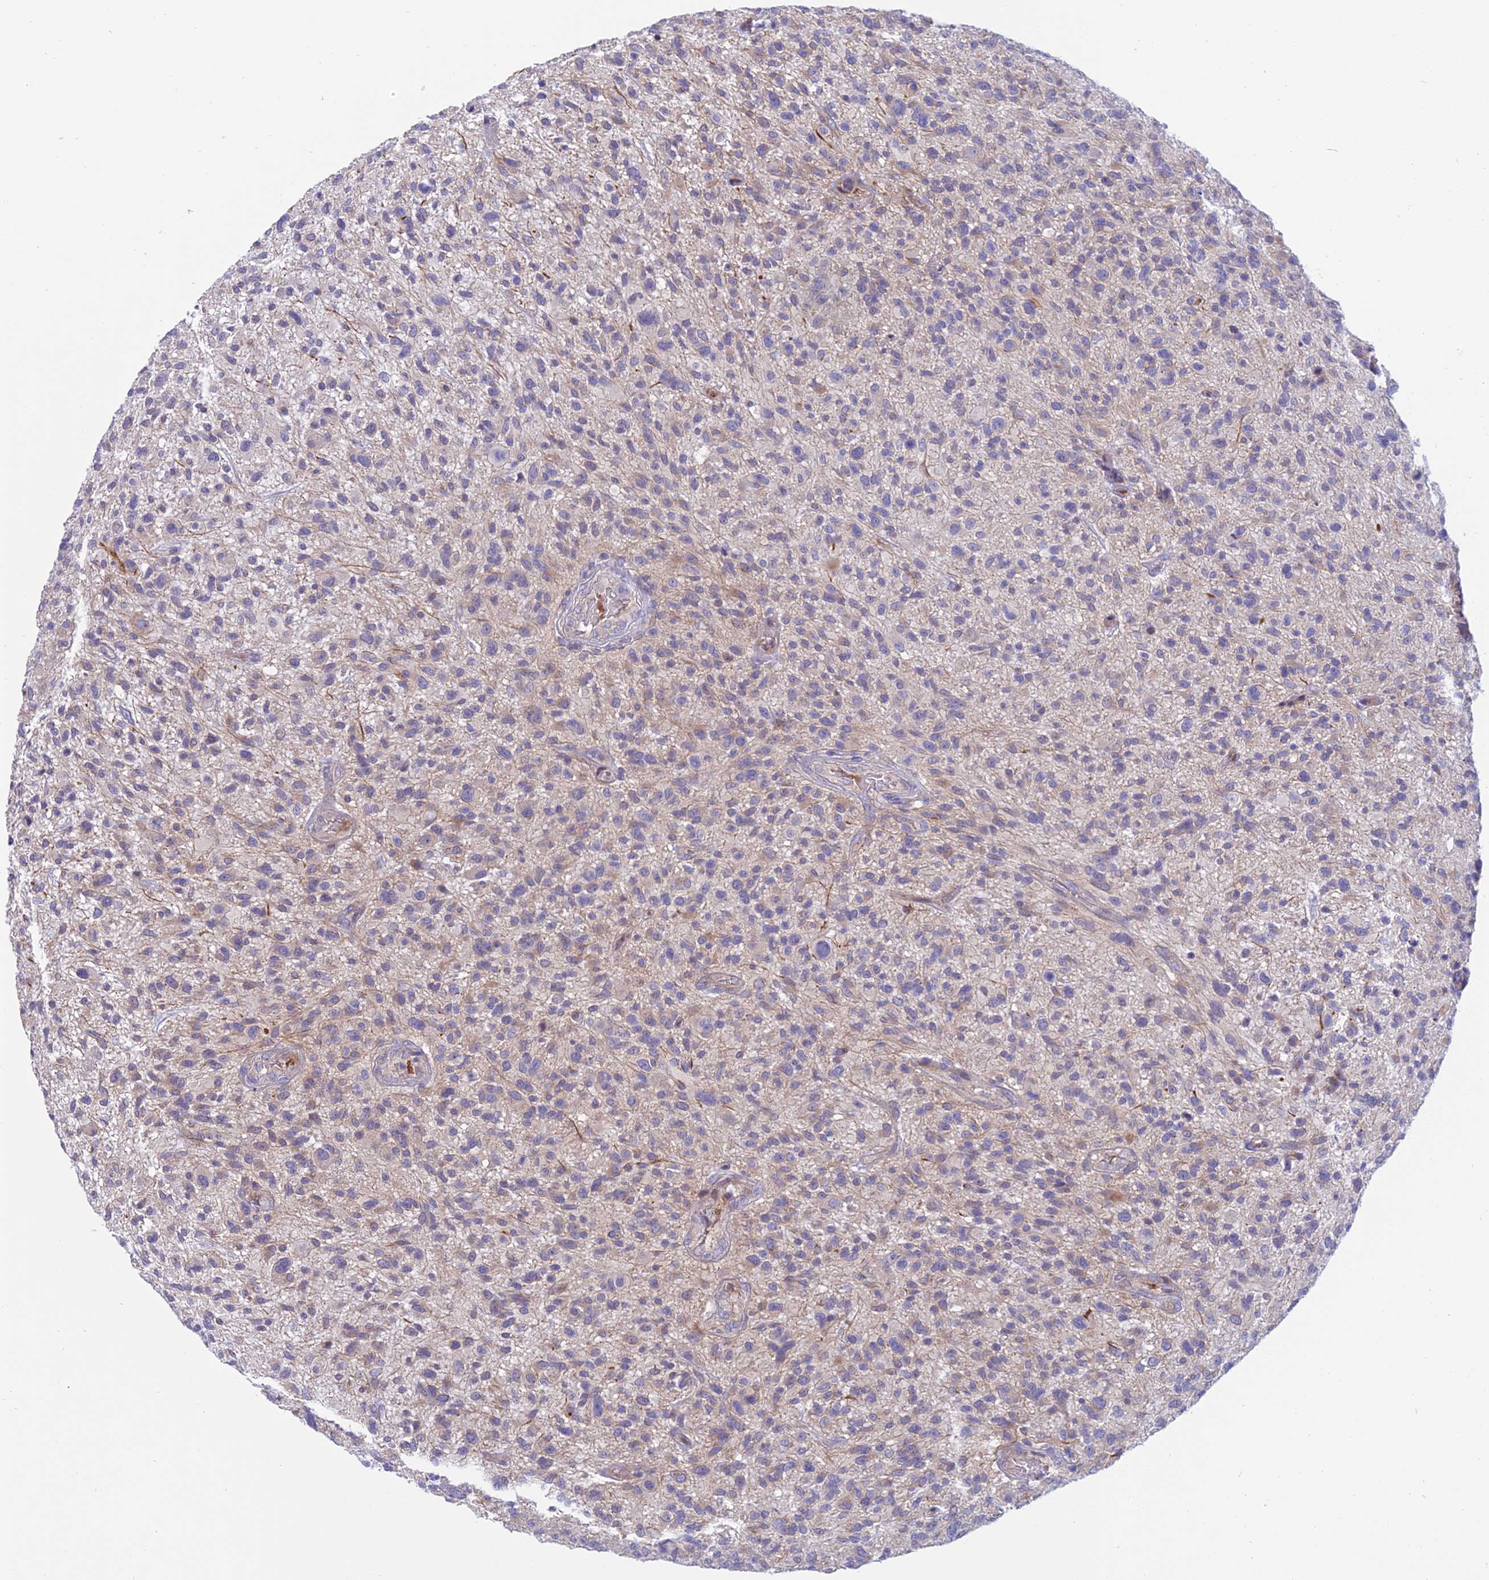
{"staining": {"intensity": "negative", "quantity": "none", "location": "none"}, "tissue": "glioma", "cell_type": "Tumor cells", "image_type": "cancer", "snomed": [{"axis": "morphology", "description": "Glioma, malignant, High grade"}, {"axis": "topography", "description": "Brain"}], "caption": "Malignant glioma (high-grade) stained for a protein using immunohistochemistry shows no expression tumor cells.", "gene": "DUS2", "patient": {"sex": "male", "age": 47}}